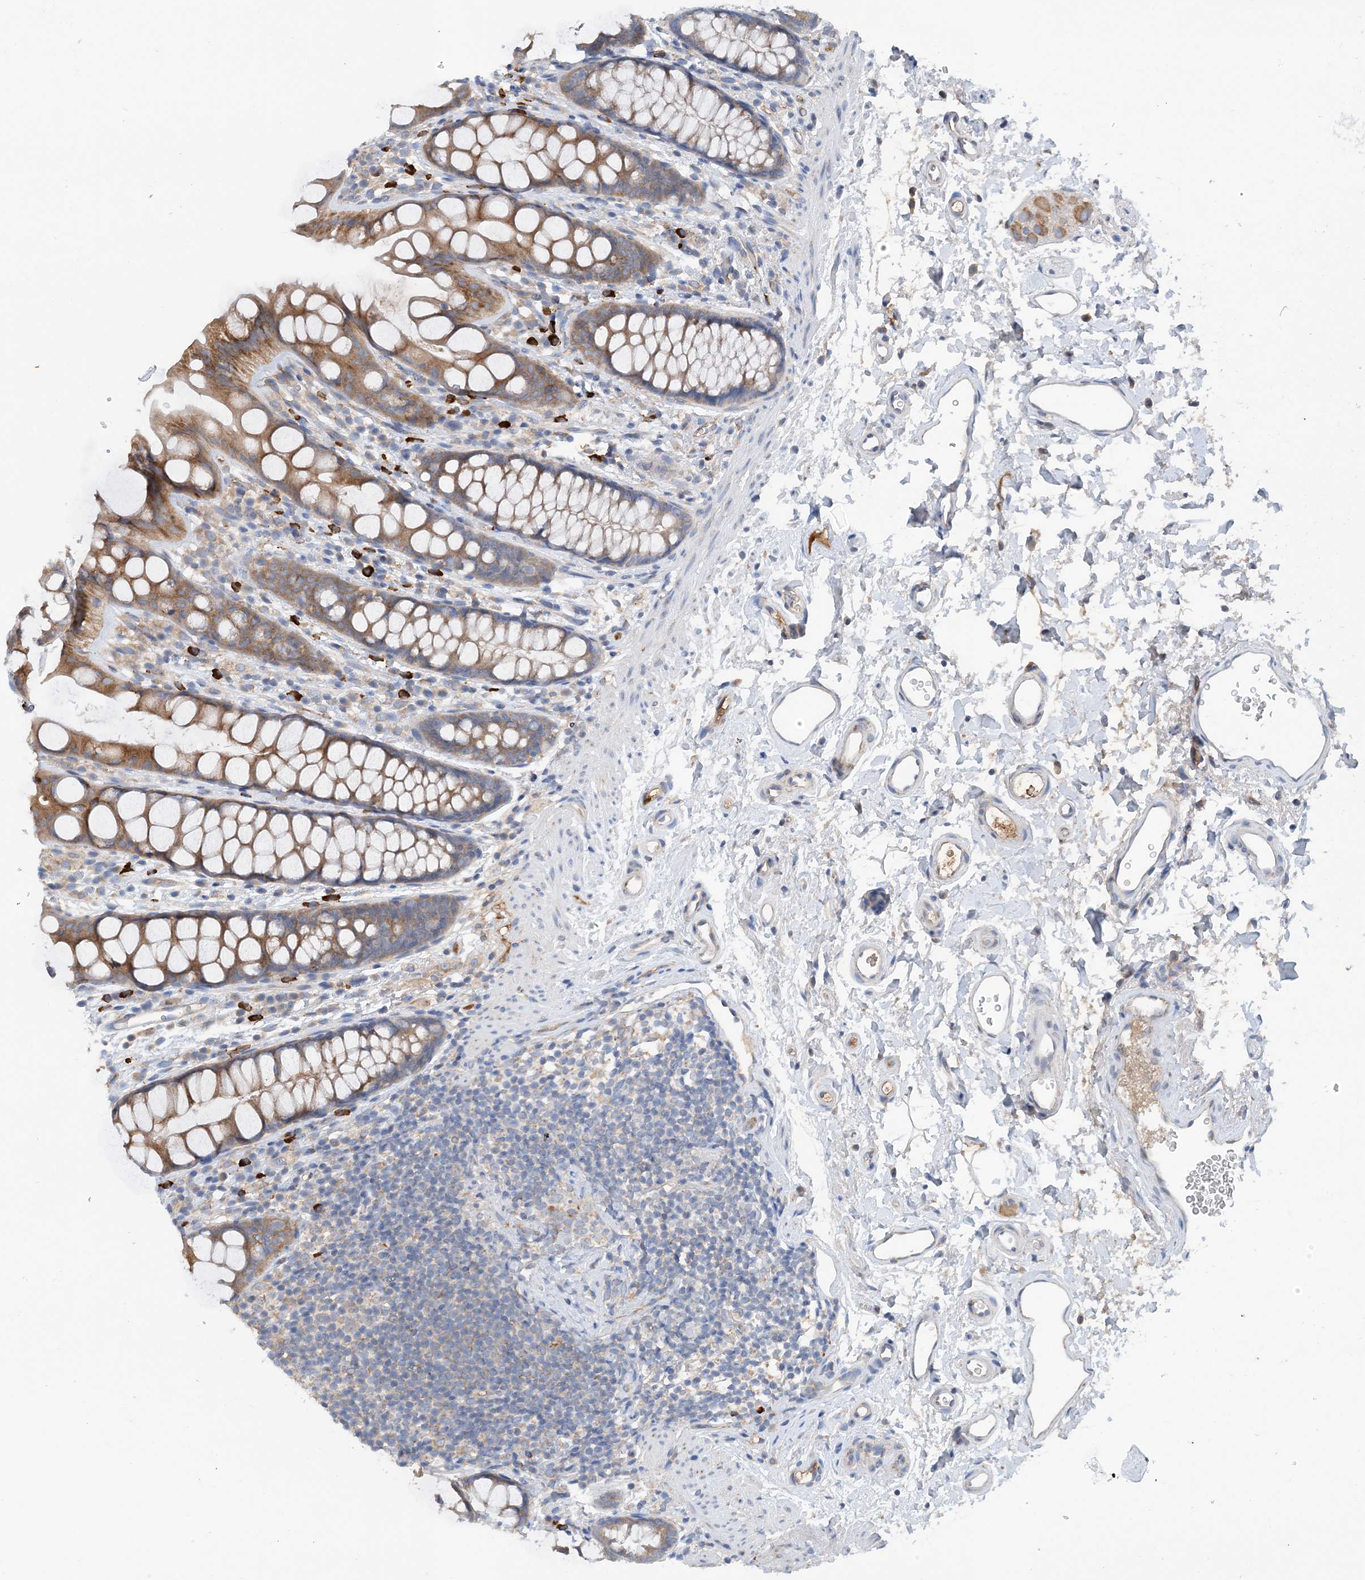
{"staining": {"intensity": "moderate", "quantity": ">75%", "location": "cytoplasmic/membranous"}, "tissue": "rectum", "cell_type": "Glandular cells", "image_type": "normal", "snomed": [{"axis": "morphology", "description": "Normal tissue, NOS"}, {"axis": "topography", "description": "Rectum"}], "caption": "Immunohistochemistry photomicrograph of normal rectum: human rectum stained using immunohistochemistry (IHC) displays medium levels of moderate protein expression localized specifically in the cytoplasmic/membranous of glandular cells, appearing as a cytoplasmic/membranous brown color.", "gene": "SLC5A11", "patient": {"sex": "female", "age": 65}}